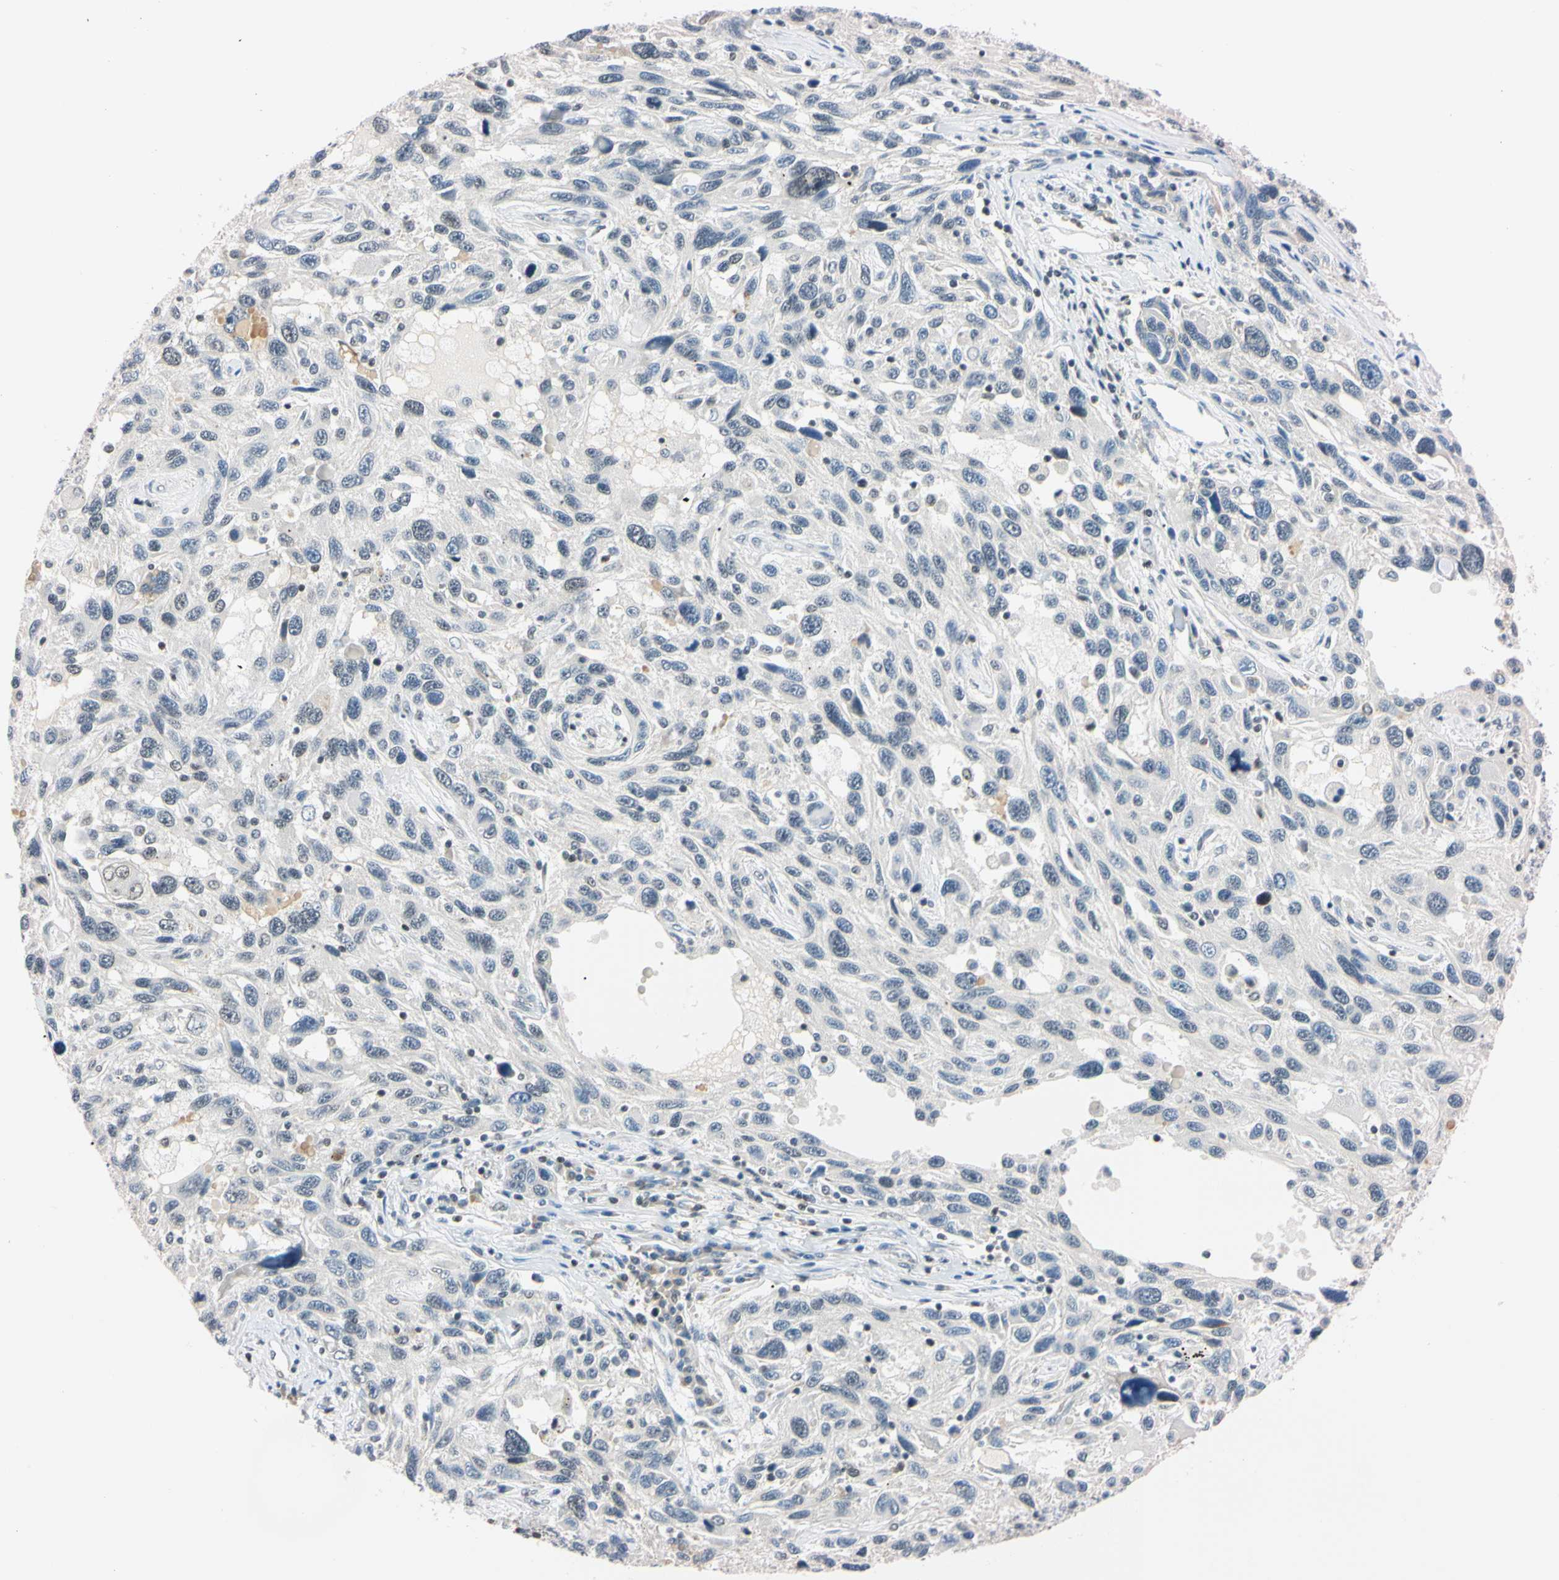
{"staining": {"intensity": "negative", "quantity": "none", "location": "none"}, "tissue": "melanoma", "cell_type": "Tumor cells", "image_type": "cancer", "snomed": [{"axis": "morphology", "description": "Malignant melanoma, NOS"}, {"axis": "topography", "description": "Skin"}], "caption": "Immunohistochemistry (IHC) of human melanoma exhibits no positivity in tumor cells.", "gene": "C1orf174", "patient": {"sex": "male", "age": 53}}